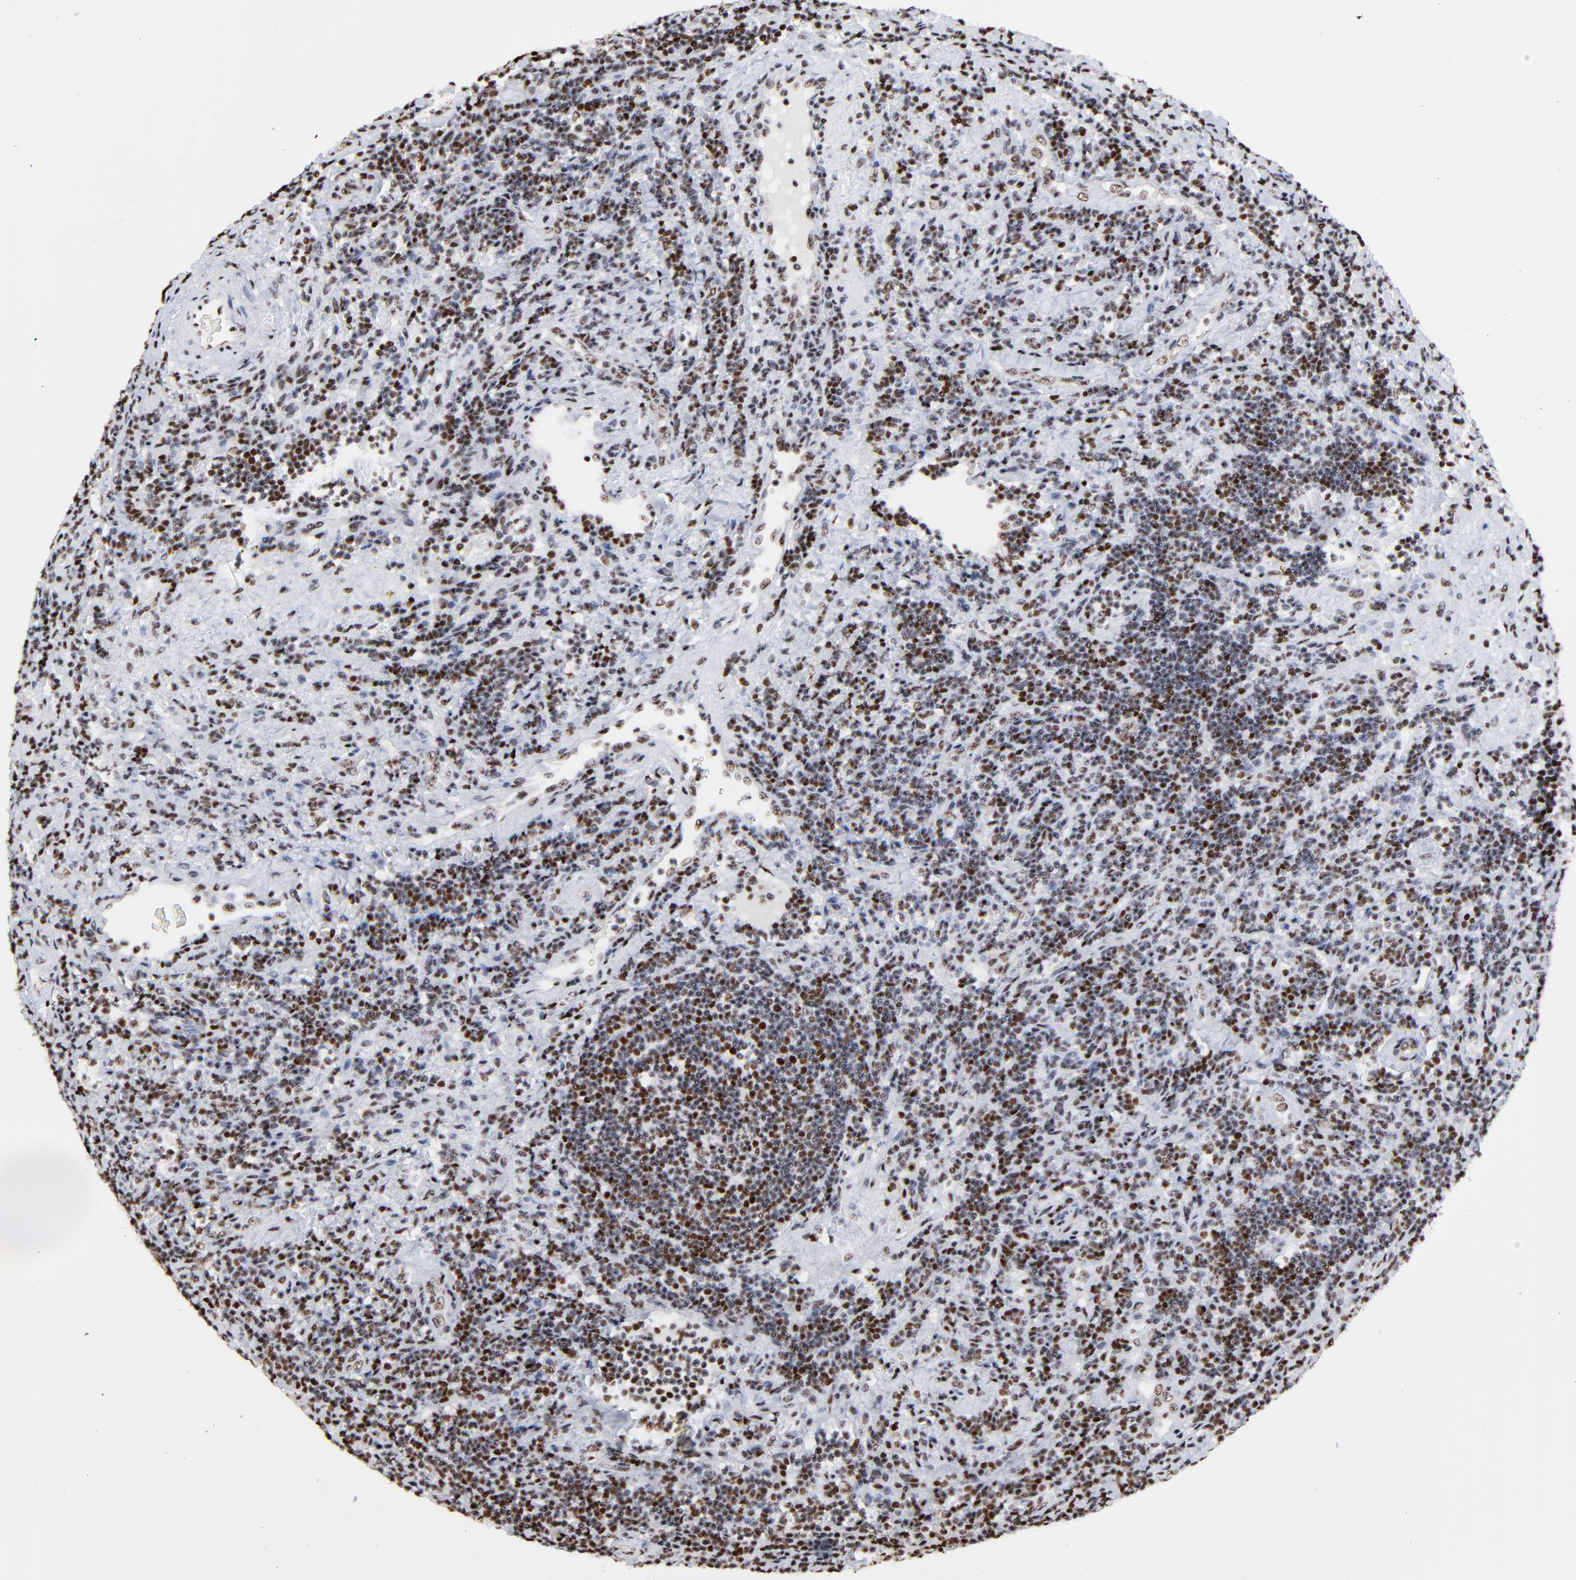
{"staining": {"intensity": "moderate", "quantity": "<25%", "location": "nuclear"}, "tissue": "lymphoma", "cell_type": "Tumor cells", "image_type": "cancer", "snomed": [{"axis": "morphology", "description": "Malignant lymphoma, non-Hodgkin's type, Low grade"}, {"axis": "topography", "description": "Lymph node"}], "caption": "About <25% of tumor cells in lymphoma reveal moderate nuclear protein expression as visualized by brown immunohistochemical staining.", "gene": "MBD4", "patient": {"sex": "male", "age": 70}}